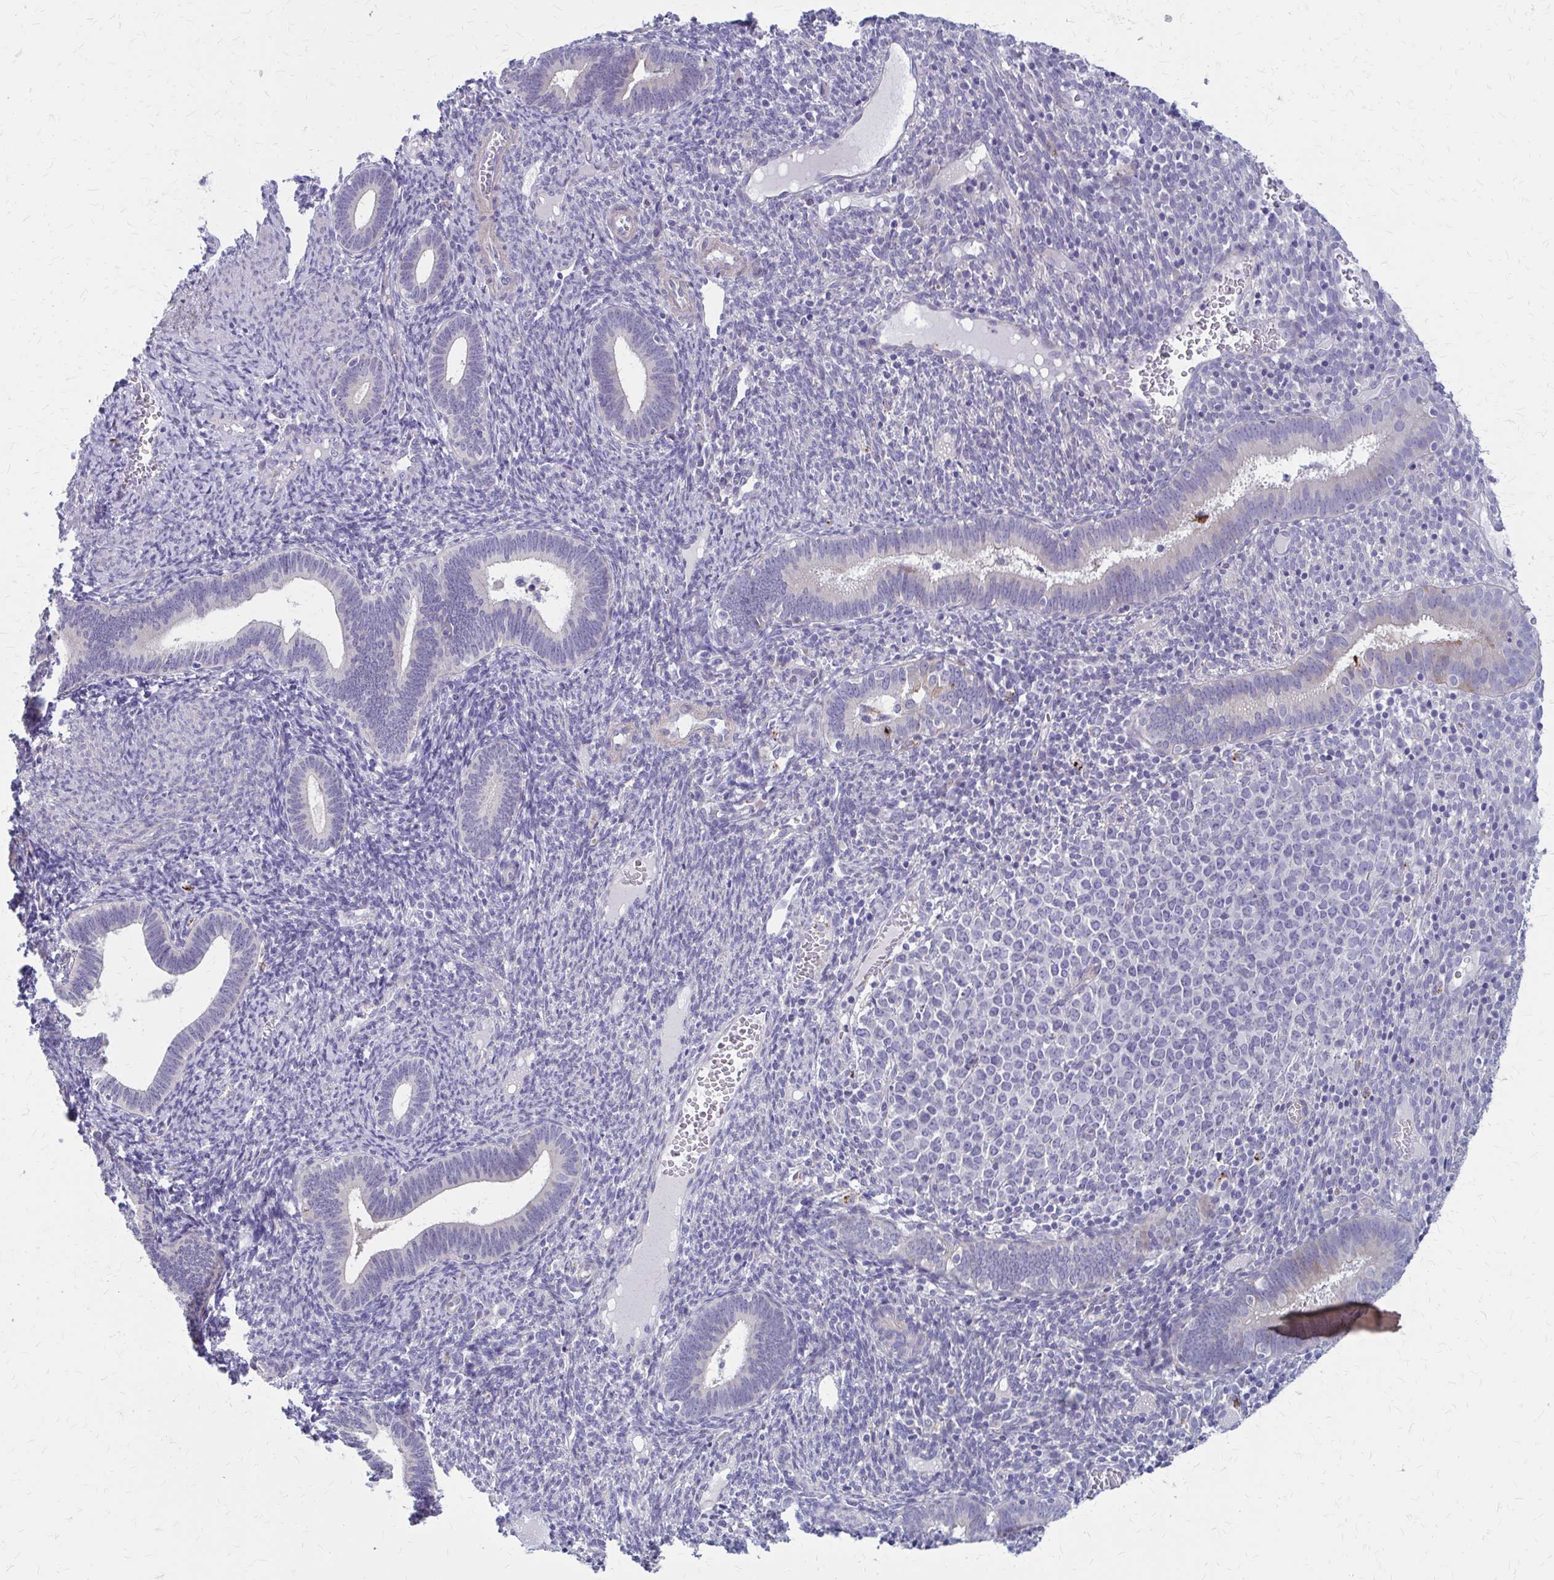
{"staining": {"intensity": "negative", "quantity": "none", "location": "none"}, "tissue": "endometrium", "cell_type": "Cells in endometrial stroma", "image_type": "normal", "snomed": [{"axis": "morphology", "description": "Normal tissue, NOS"}, {"axis": "topography", "description": "Endometrium"}], "caption": "The immunohistochemistry (IHC) photomicrograph has no significant positivity in cells in endometrial stroma of endometrium. (Immunohistochemistry (ihc), brightfield microscopy, high magnification).", "gene": "GLYATL2", "patient": {"sex": "female", "age": 41}}